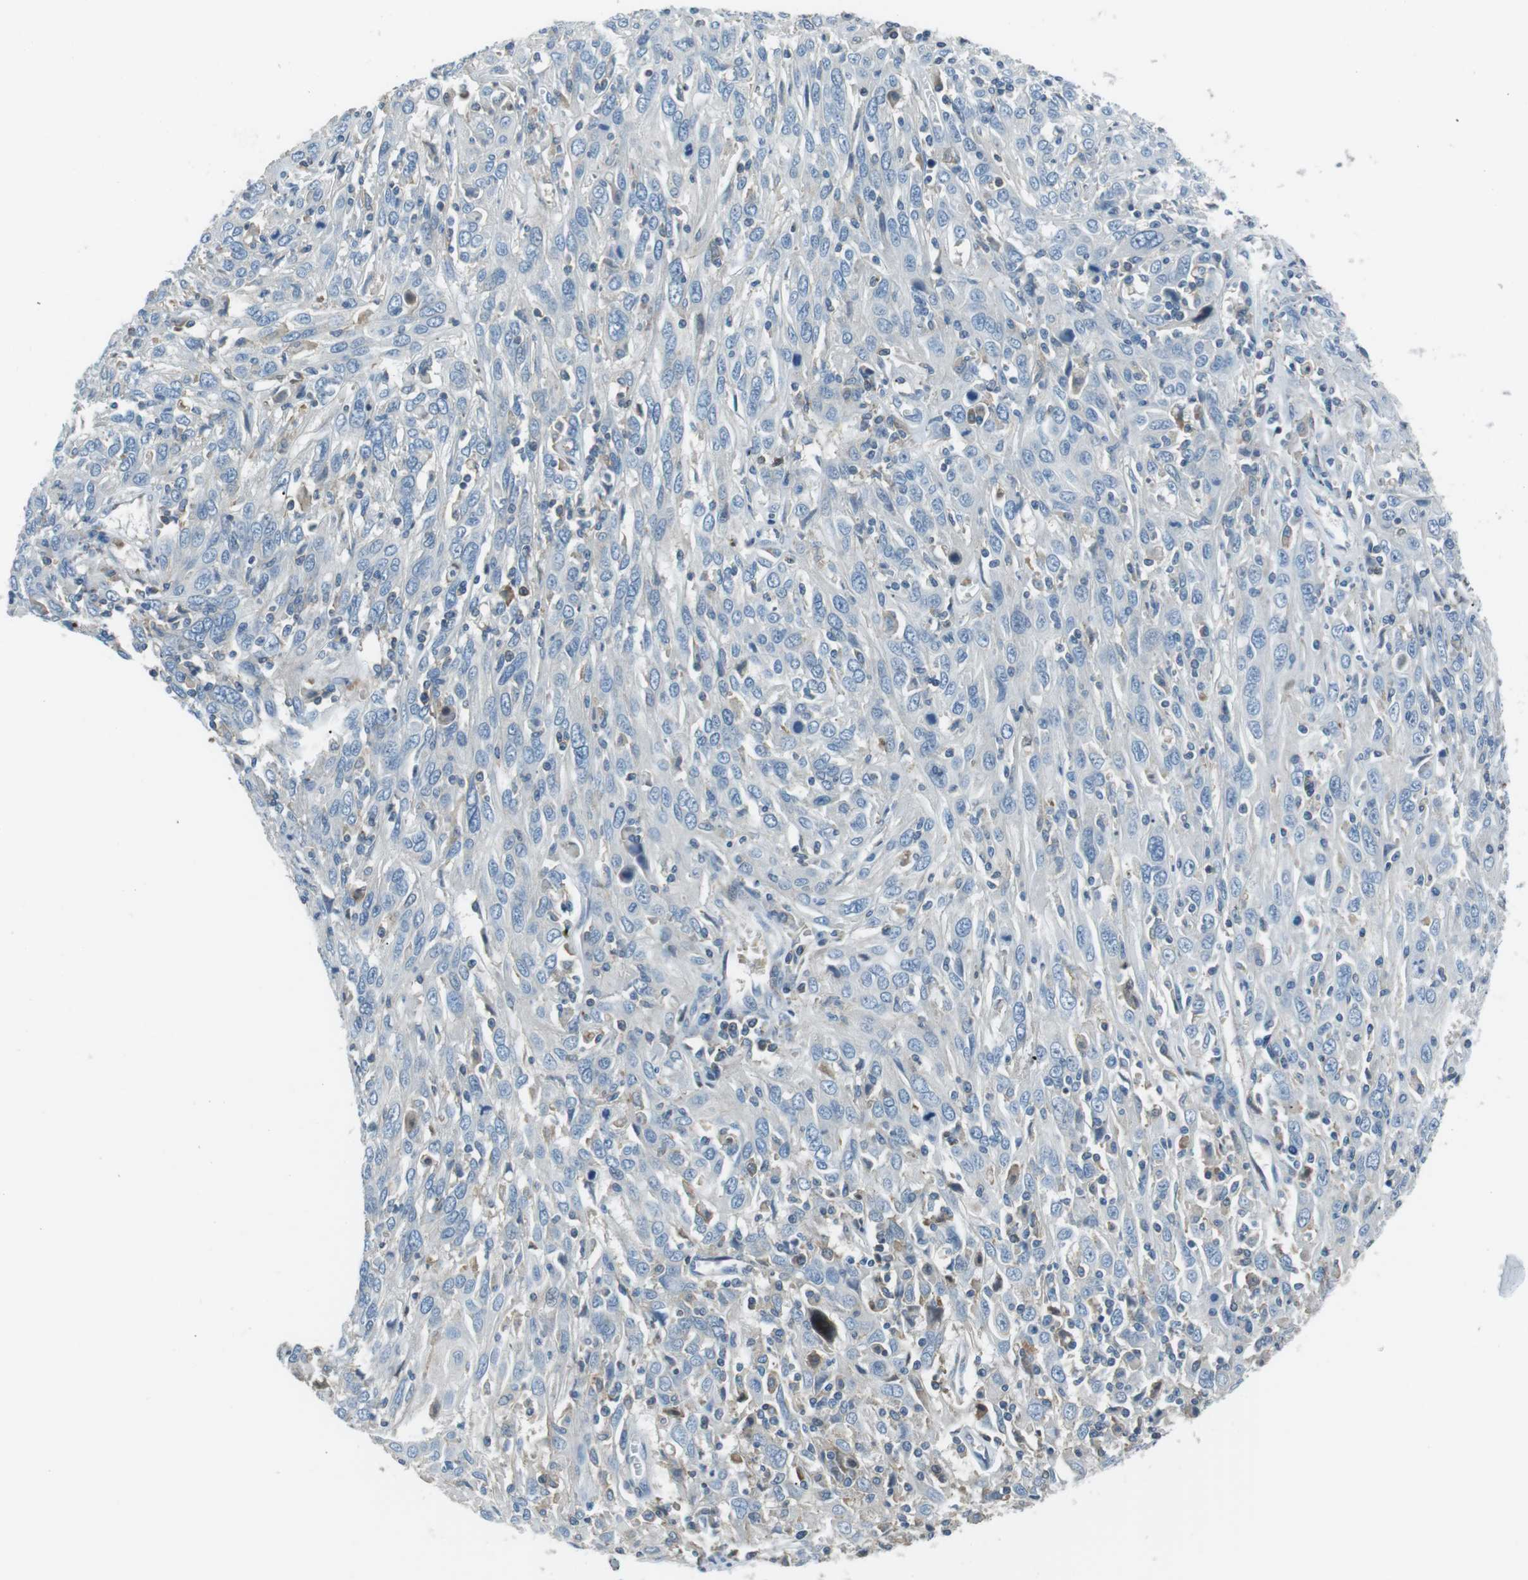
{"staining": {"intensity": "negative", "quantity": "none", "location": "none"}, "tissue": "cervical cancer", "cell_type": "Tumor cells", "image_type": "cancer", "snomed": [{"axis": "morphology", "description": "Squamous cell carcinoma, NOS"}, {"axis": "topography", "description": "Cervix"}], "caption": "High magnification brightfield microscopy of cervical cancer (squamous cell carcinoma) stained with DAB (brown) and counterstained with hematoxylin (blue): tumor cells show no significant expression.", "gene": "ARVCF", "patient": {"sex": "female", "age": 46}}